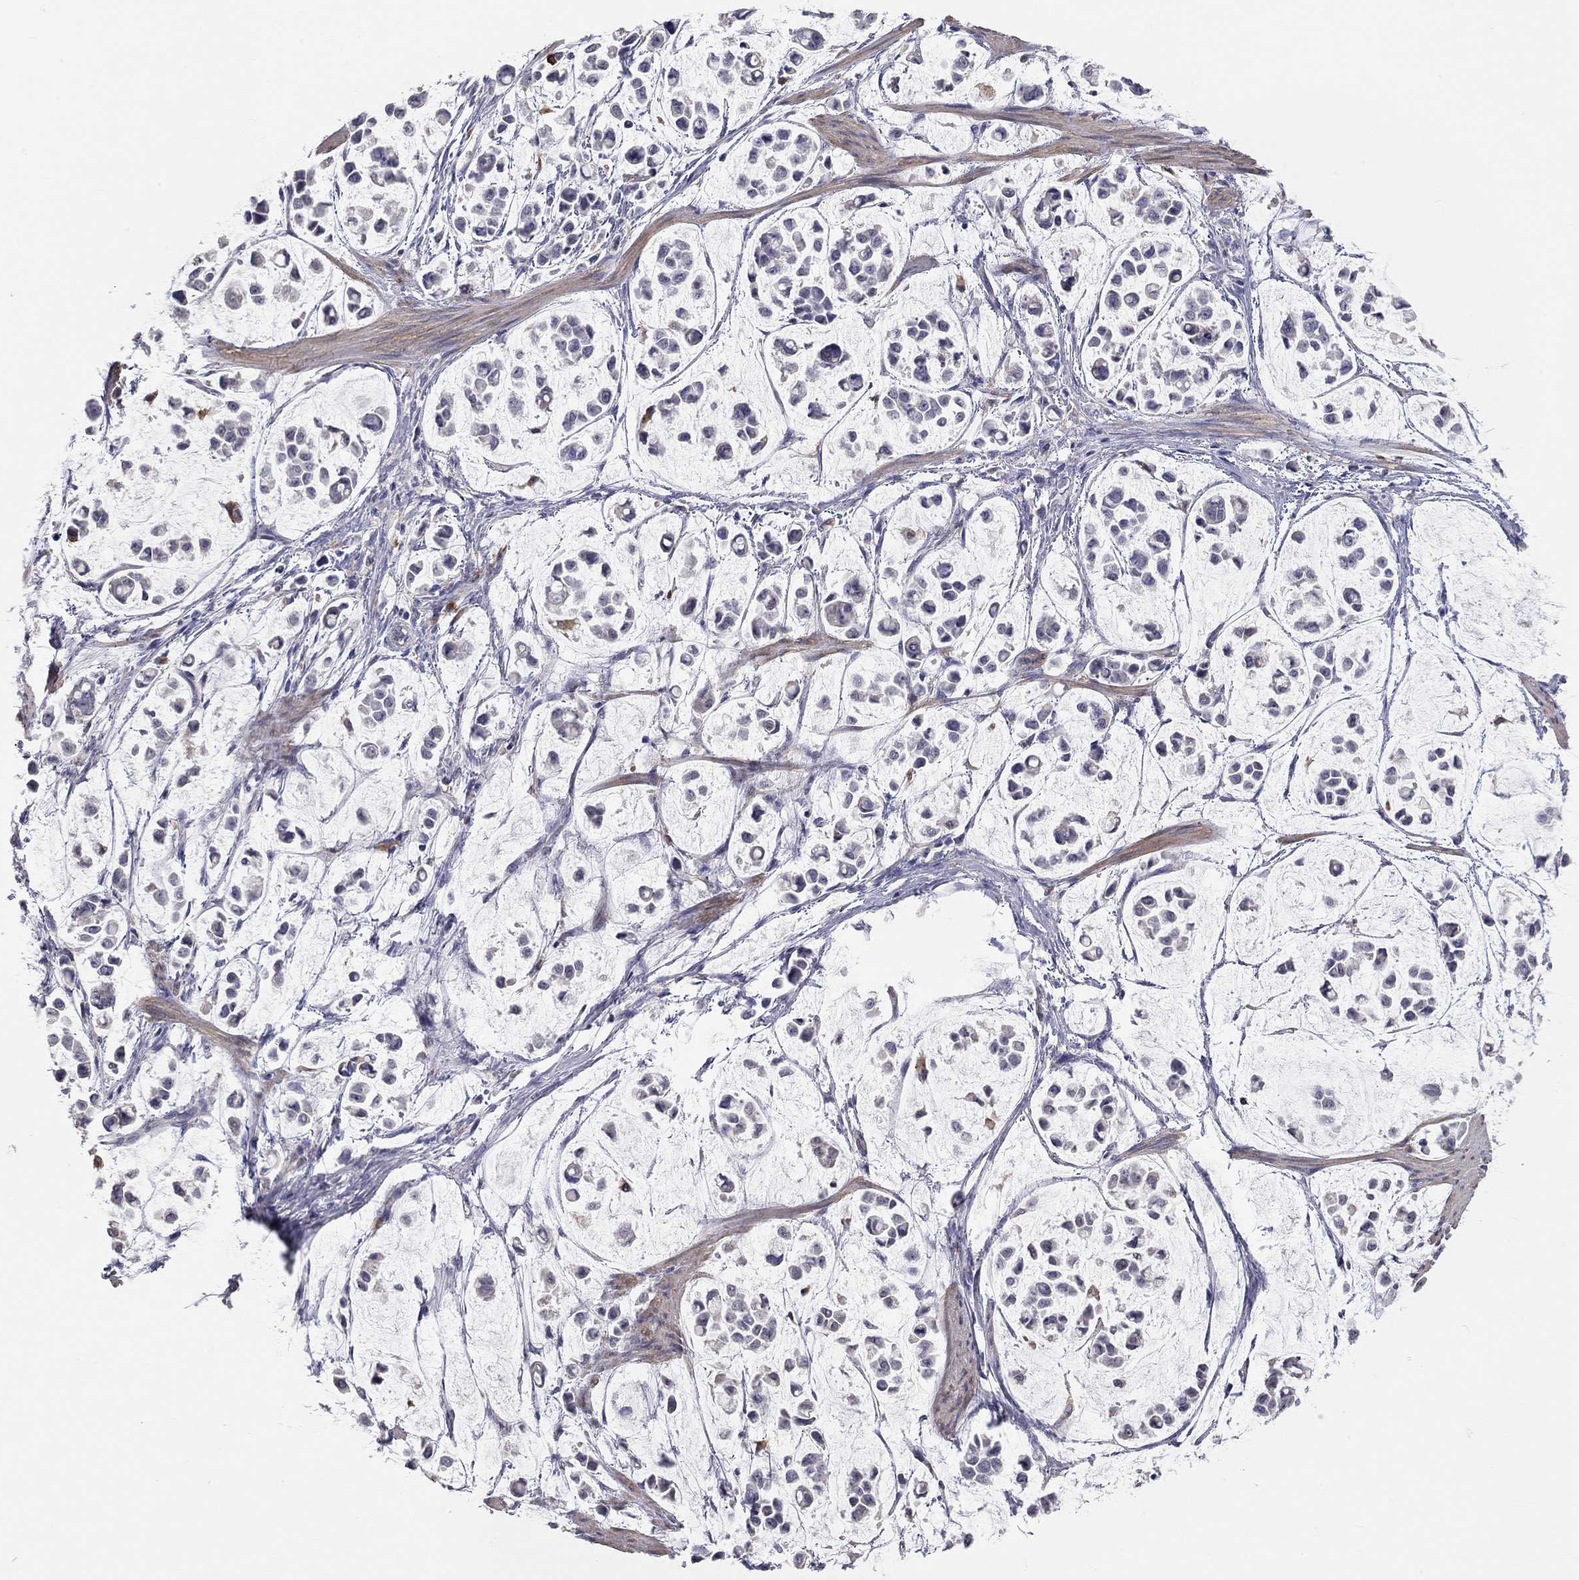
{"staining": {"intensity": "negative", "quantity": "none", "location": "none"}, "tissue": "stomach cancer", "cell_type": "Tumor cells", "image_type": "cancer", "snomed": [{"axis": "morphology", "description": "Adenocarcinoma, NOS"}, {"axis": "topography", "description": "Stomach"}], "caption": "The immunohistochemistry histopathology image has no significant positivity in tumor cells of stomach cancer (adenocarcinoma) tissue. The staining is performed using DAB (3,3'-diaminobenzidine) brown chromogen with nuclei counter-stained in using hematoxylin.", "gene": "PAPSS2", "patient": {"sex": "male", "age": 82}}